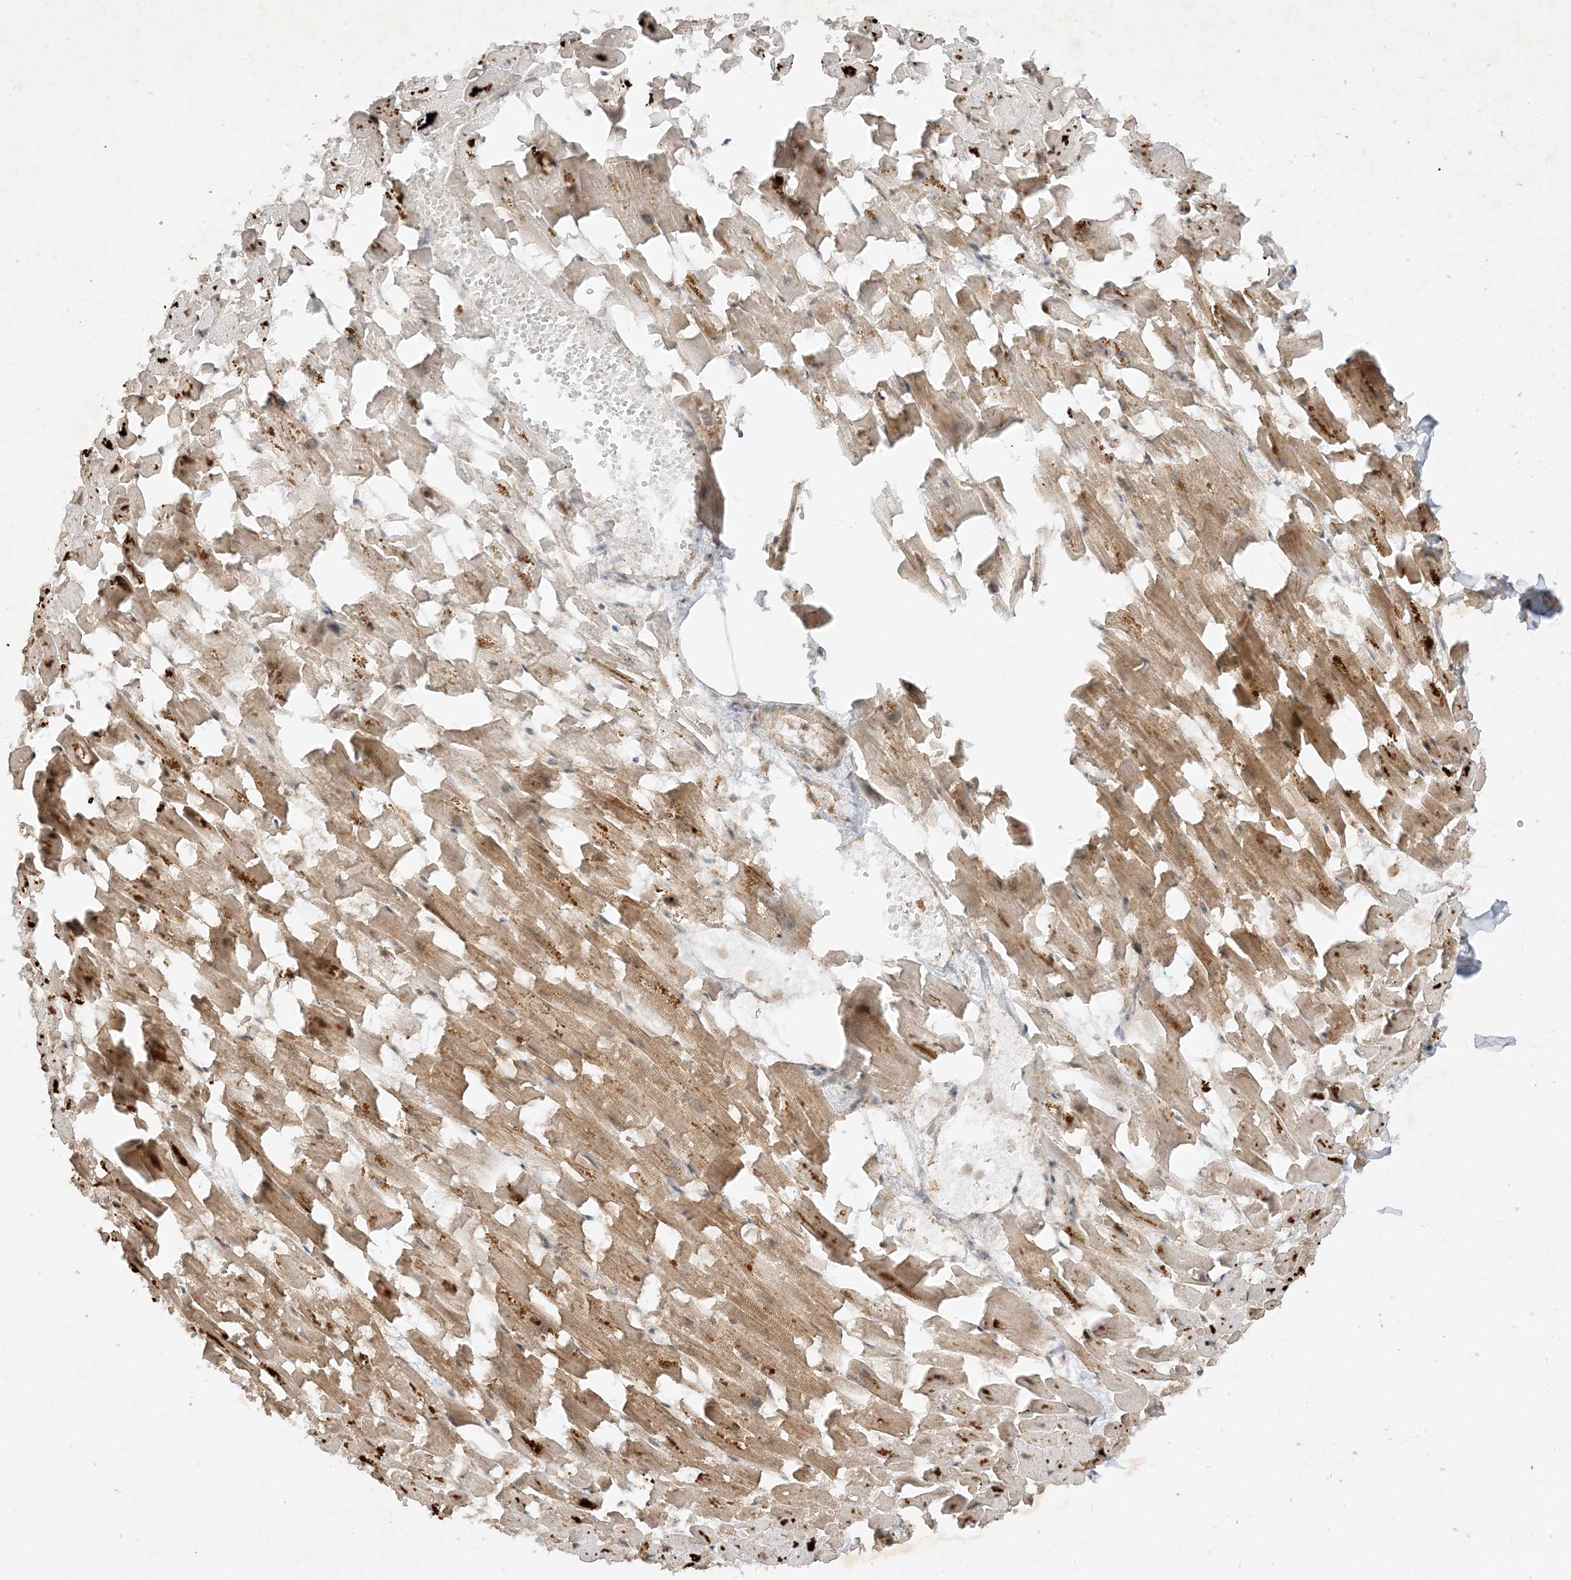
{"staining": {"intensity": "moderate", "quantity": ">75%", "location": "cytoplasmic/membranous"}, "tissue": "heart muscle", "cell_type": "Cardiomyocytes", "image_type": "normal", "snomed": [{"axis": "morphology", "description": "Normal tissue, NOS"}, {"axis": "topography", "description": "Heart"}], "caption": "DAB (3,3'-diaminobenzidine) immunohistochemical staining of unremarkable human heart muscle demonstrates moderate cytoplasmic/membranous protein staining in about >75% of cardiomyocytes. The staining was performed using DAB to visualize the protein expression in brown, while the nuclei were stained in blue with hematoxylin (Magnification: 20x).", "gene": "XRN1", "patient": {"sex": "female", "age": 64}}